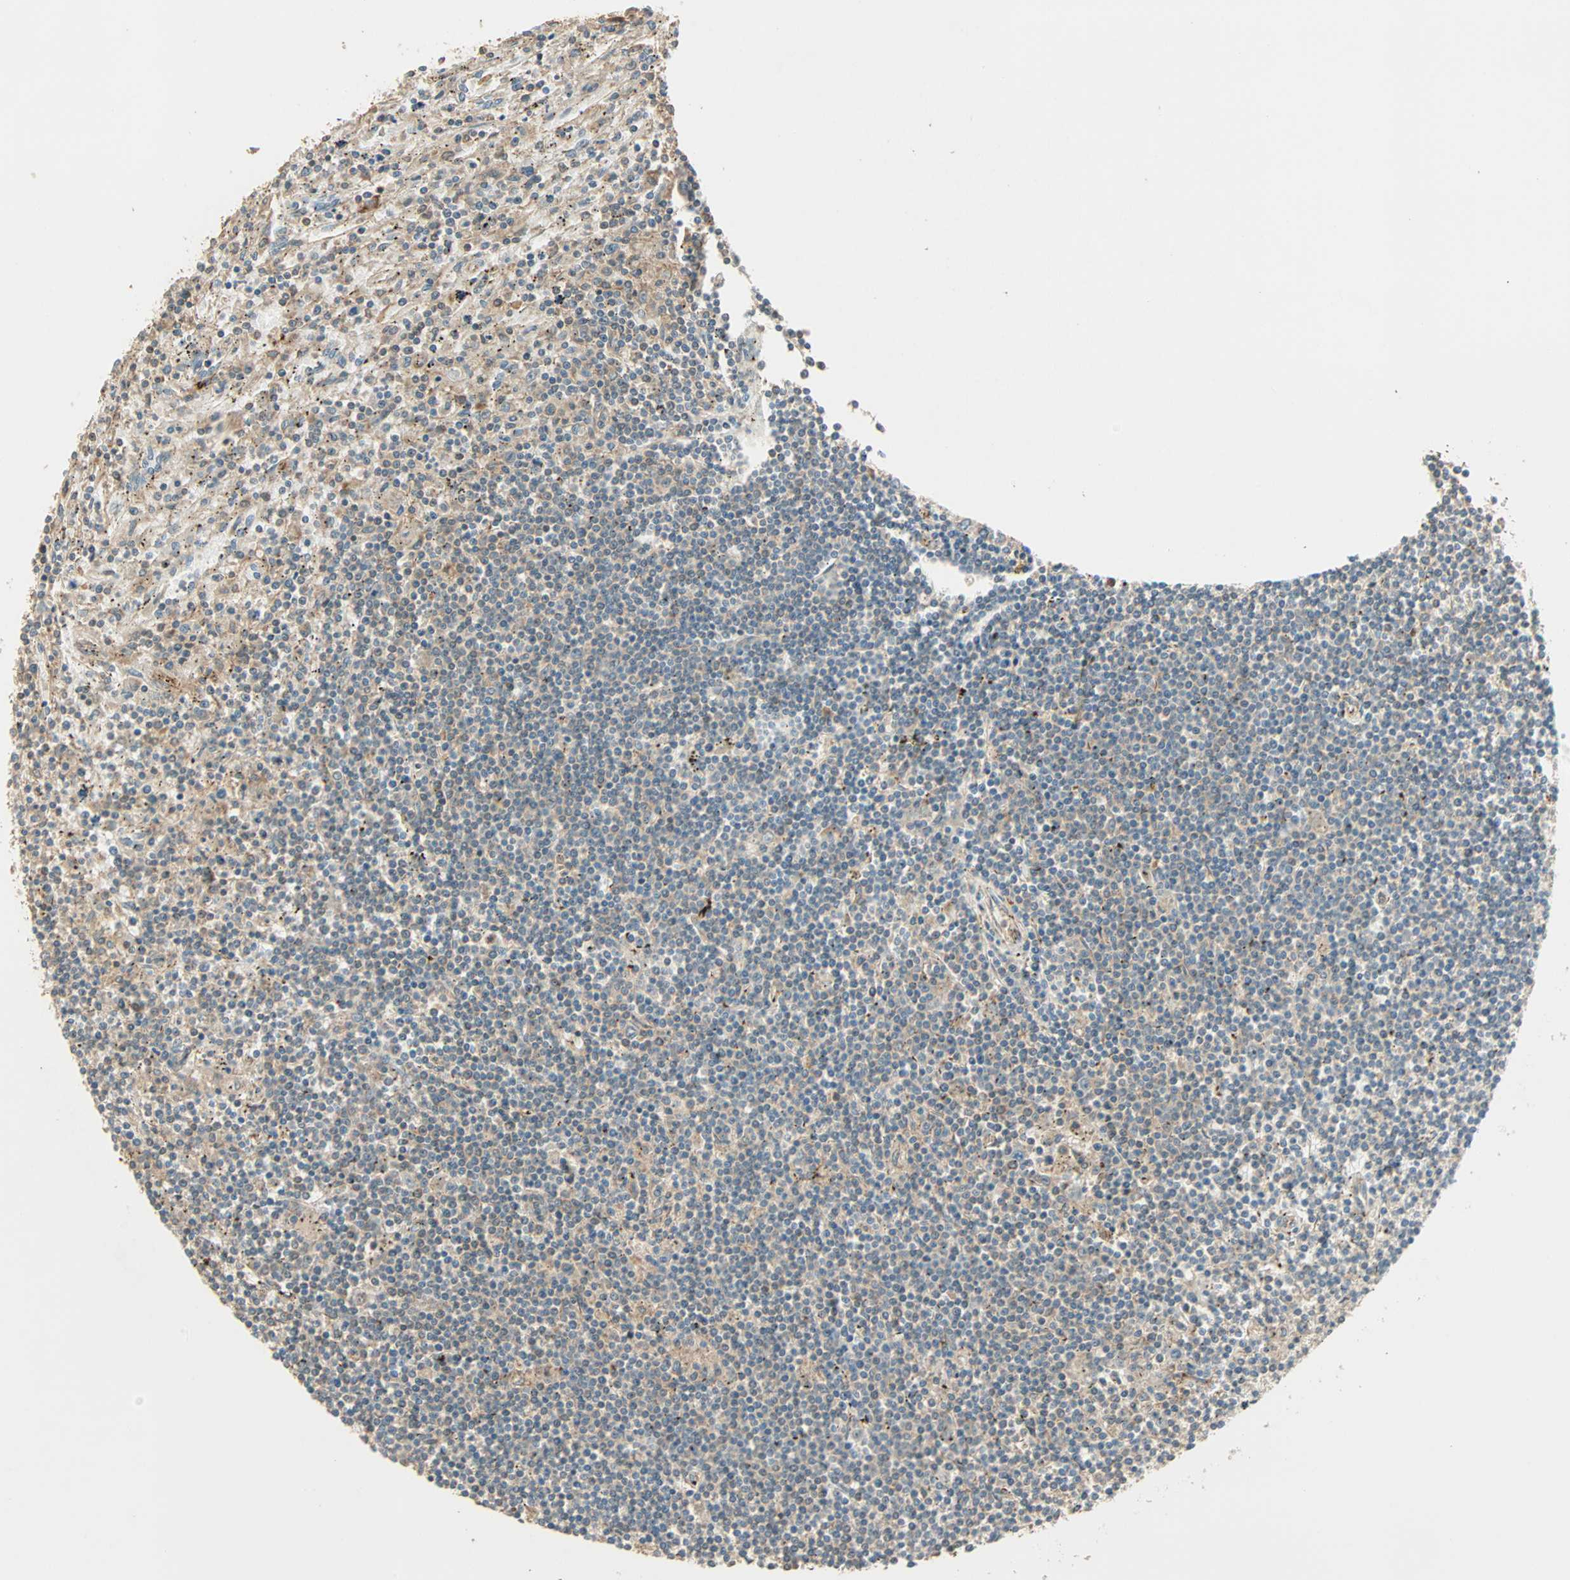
{"staining": {"intensity": "negative", "quantity": "none", "location": "none"}, "tissue": "lymphoma", "cell_type": "Tumor cells", "image_type": "cancer", "snomed": [{"axis": "morphology", "description": "Malignant lymphoma, non-Hodgkin's type, Low grade"}, {"axis": "topography", "description": "Spleen"}], "caption": "A photomicrograph of lymphoma stained for a protein exhibits no brown staining in tumor cells.", "gene": "GALK1", "patient": {"sex": "male", "age": 76}}